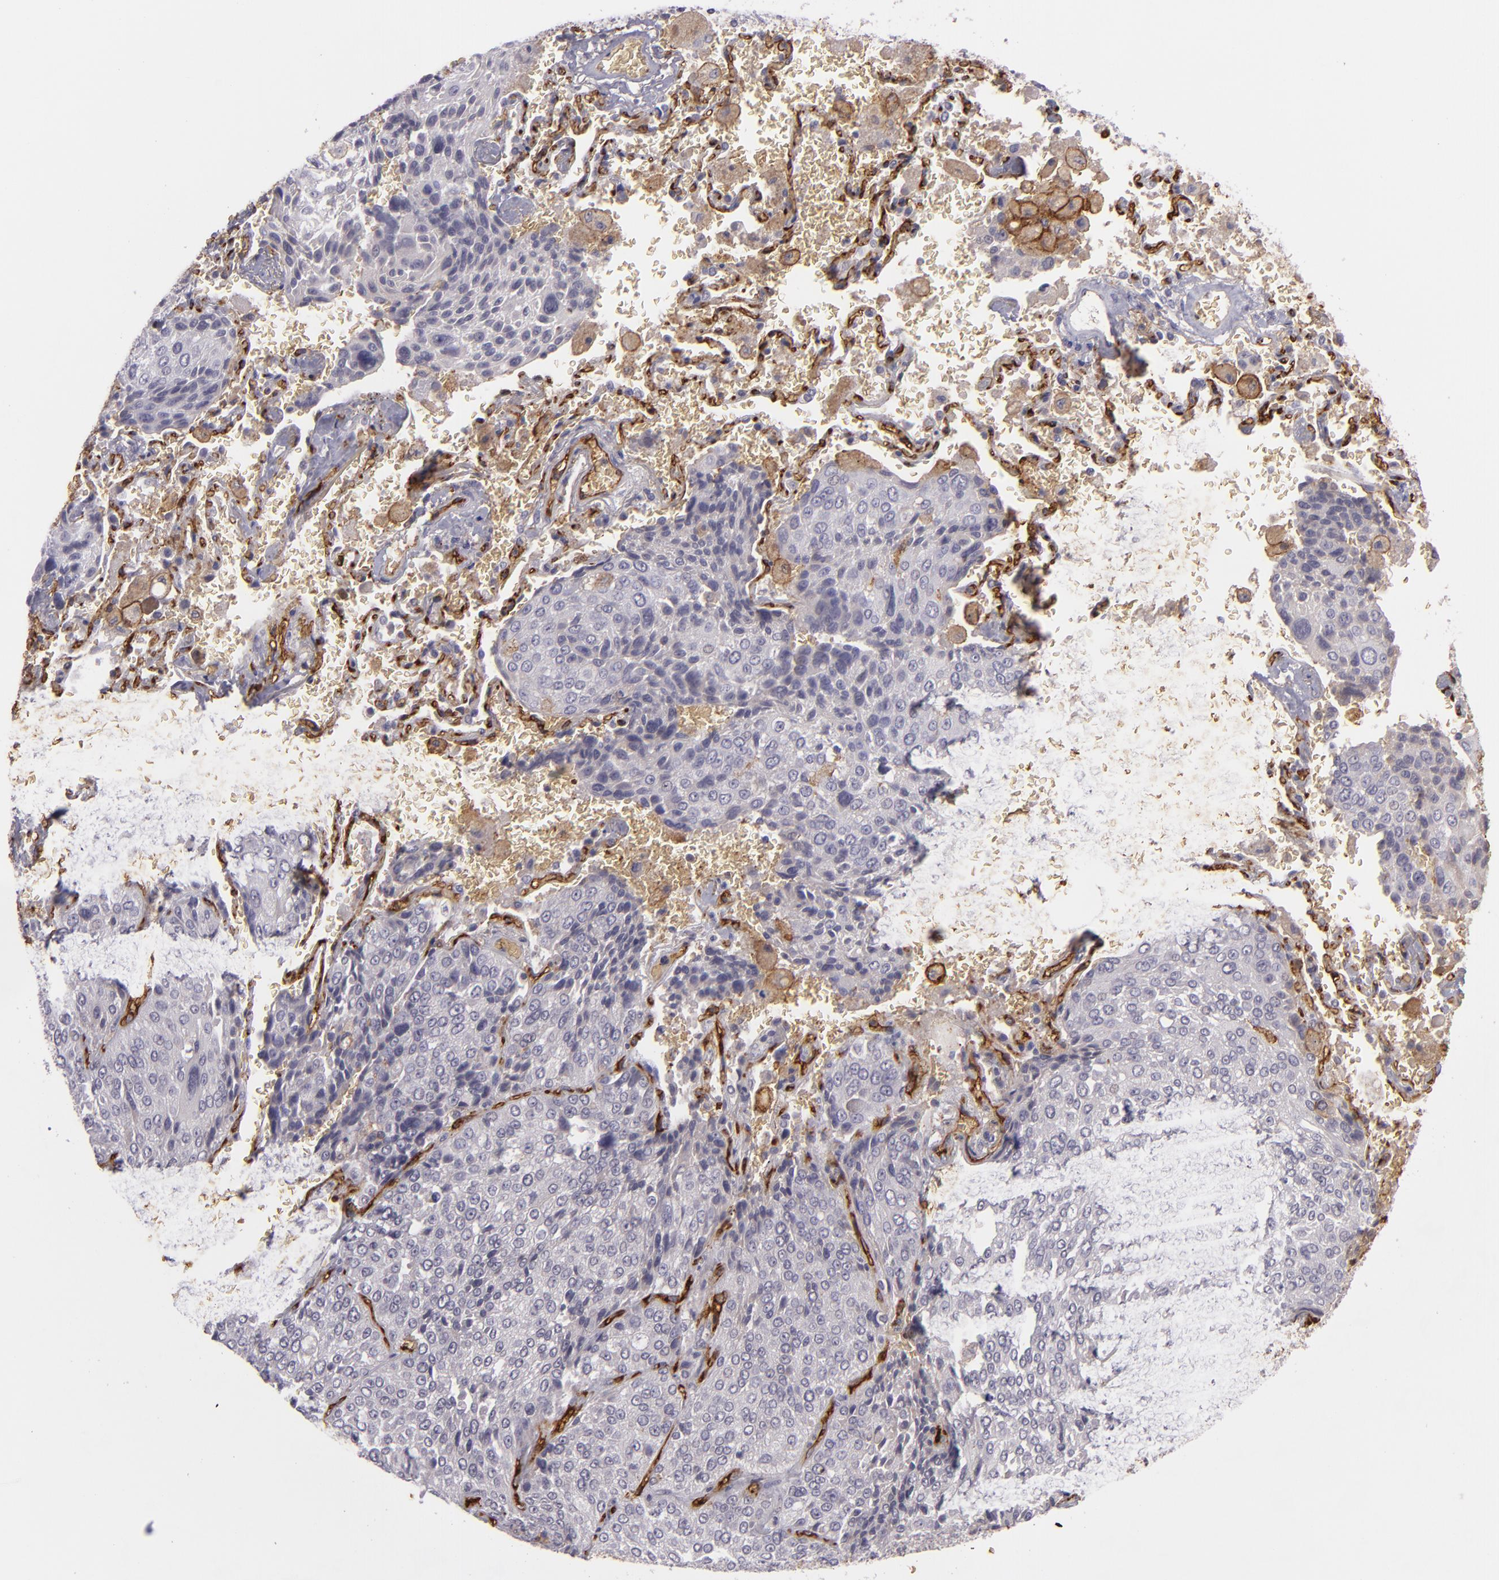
{"staining": {"intensity": "negative", "quantity": "none", "location": "none"}, "tissue": "lung cancer", "cell_type": "Tumor cells", "image_type": "cancer", "snomed": [{"axis": "morphology", "description": "Squamous cell carcinoma, NOS"}, {"axis": "topography", "description": "Lung"}], "caption": "Immunohistochemistry image of human lung squamous cell carcinoma stained for a protein (brown), which demonstrates no positivity in tumor cells.", "gene": "ACE", "patient": {"sex": "male", "age": 54}}